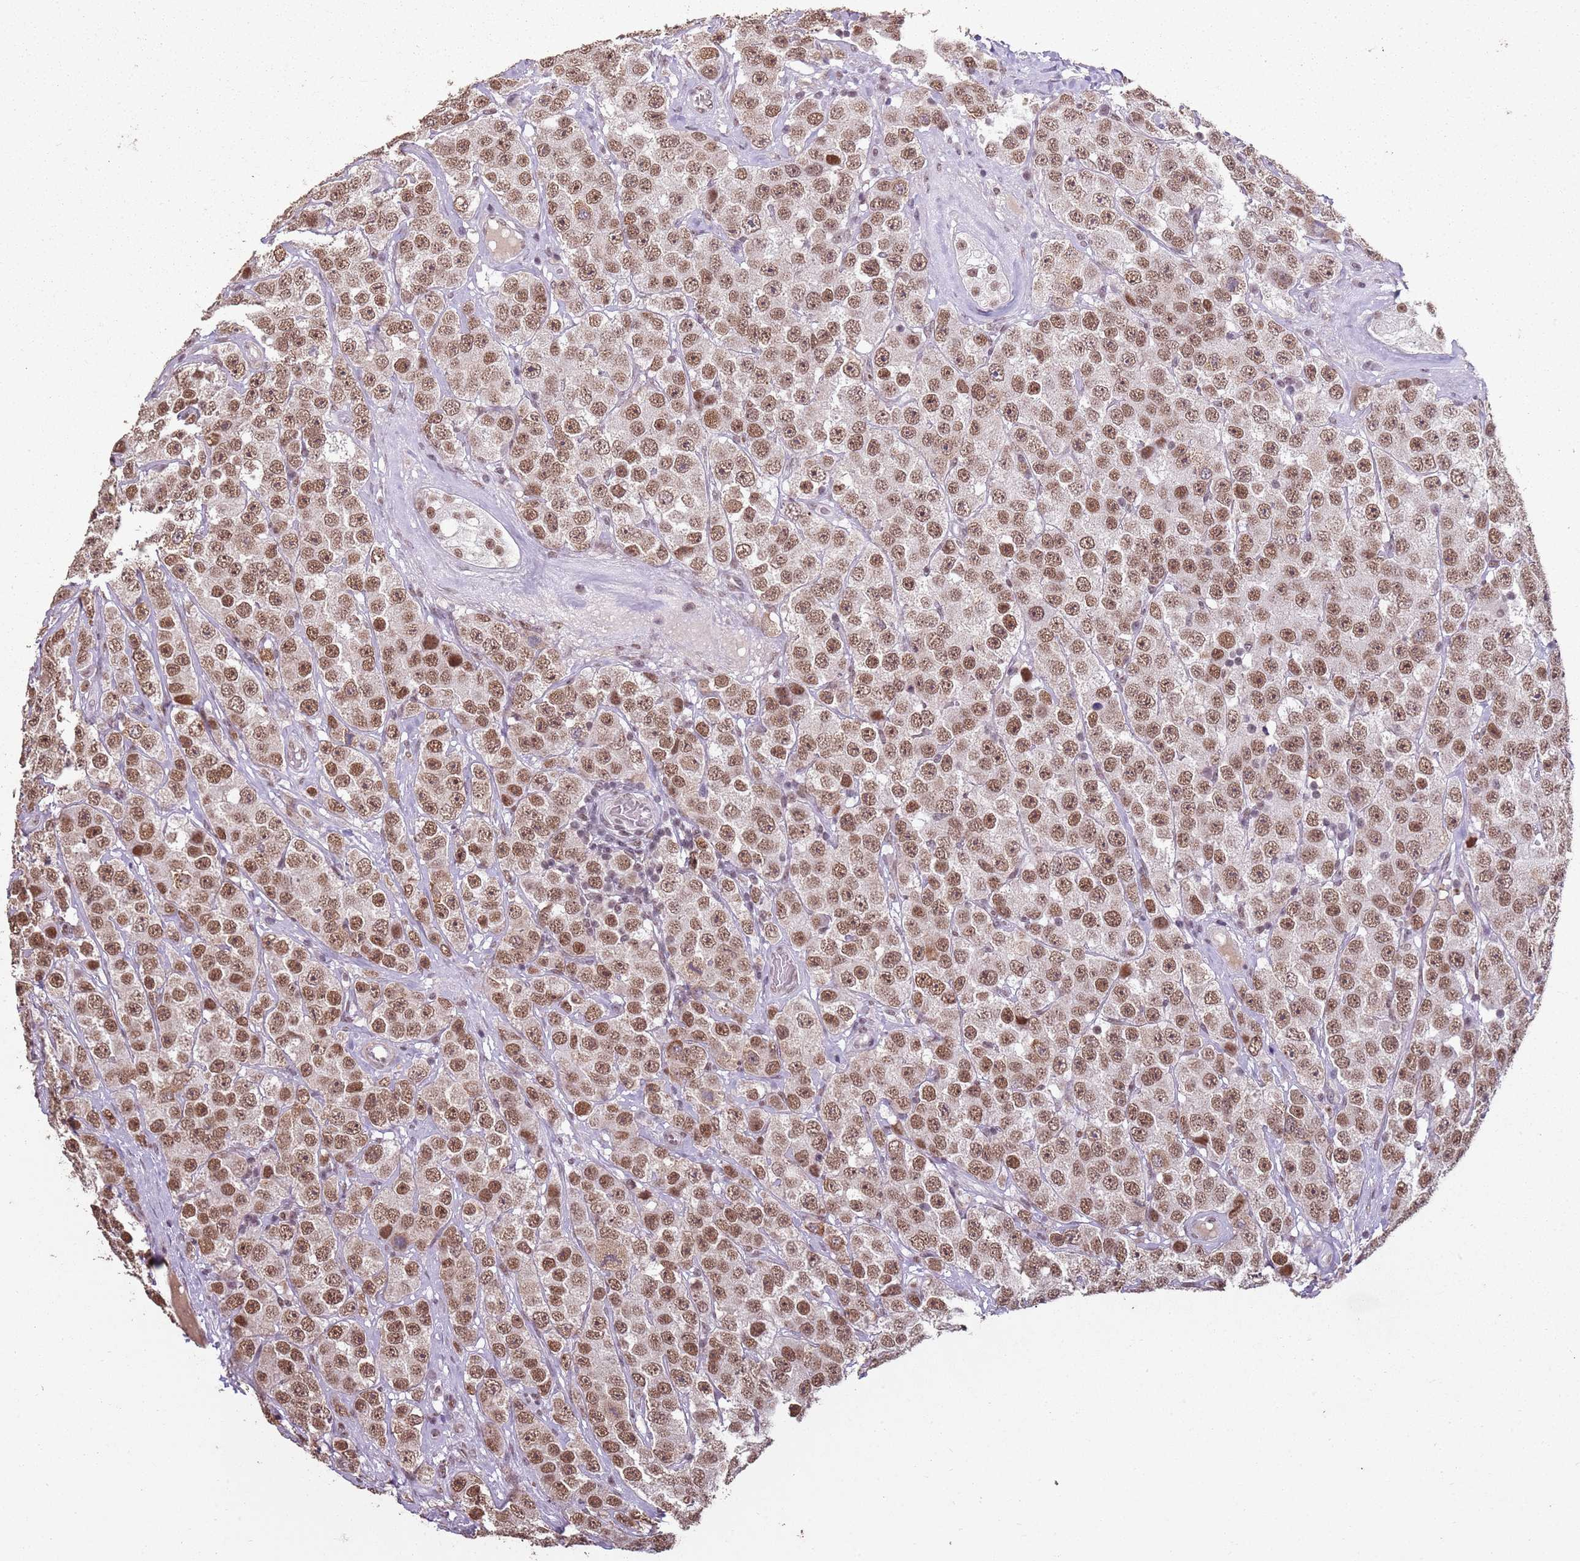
{"staining": {"intensity": "moderate", "quantity": ">75%", "location": "nuclear"}, "tissue": "testis cancer", "cell_type": "Tumor cells", "image_type": "cancer", "snomed": [{"axis": "morphology", "description": "Seminoma, NOS"}, {"axis": "topography", "description": "Testis"}], "caption": "Brown immunohistochemical staining in human seminoma (testis) exhibits moderate nuclear expression in approximately >75% of tumor cells.", "gene": "ARL14EP", "patient": {"sex": "male", "age": 28}}